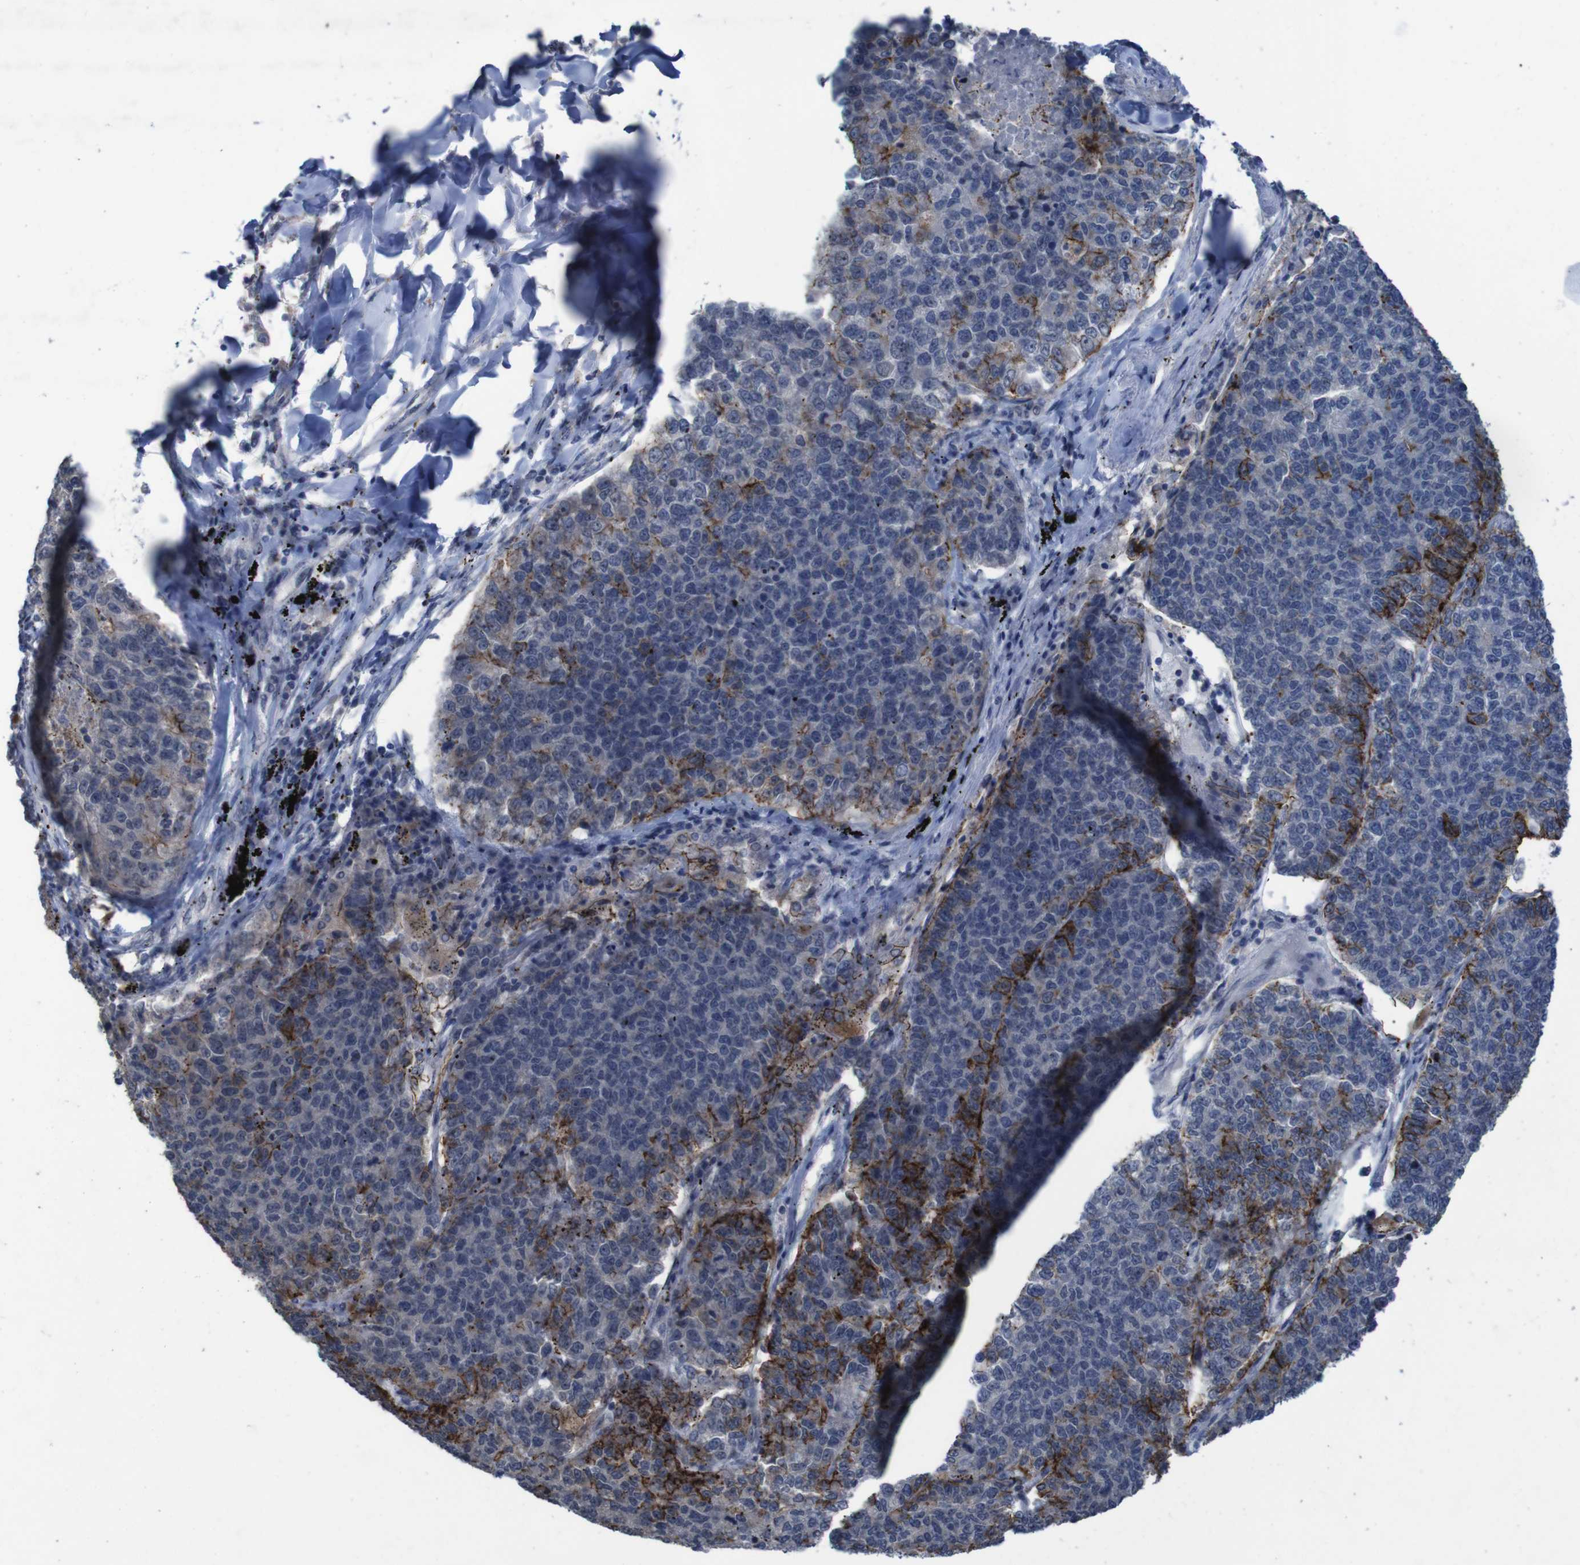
{"staining": {"intensity": "strong", "quantity": "<25%", "location": "cytoplasmic/membranous"}, "tissue": "lung cancer", "cell_type": "Tumor cells", "image_type": "cancer", "snomed": [{"axis": "morphology", "description": "Adenocarcinoma, NOS"}, {"axis": "topography", "description": "Lung"}], "caption": "High-magnification brightfield microscopy of lung cancer (adenocarcinoma) stained with DAB (brown) and counterstained with hematoxylin (blue). tumor cells exhibit strong cytoplasmic/membranous positivity is present in about<25% of cells.", "gene": "CLDN18", "patient": {"sex": "male", "age": 49}}